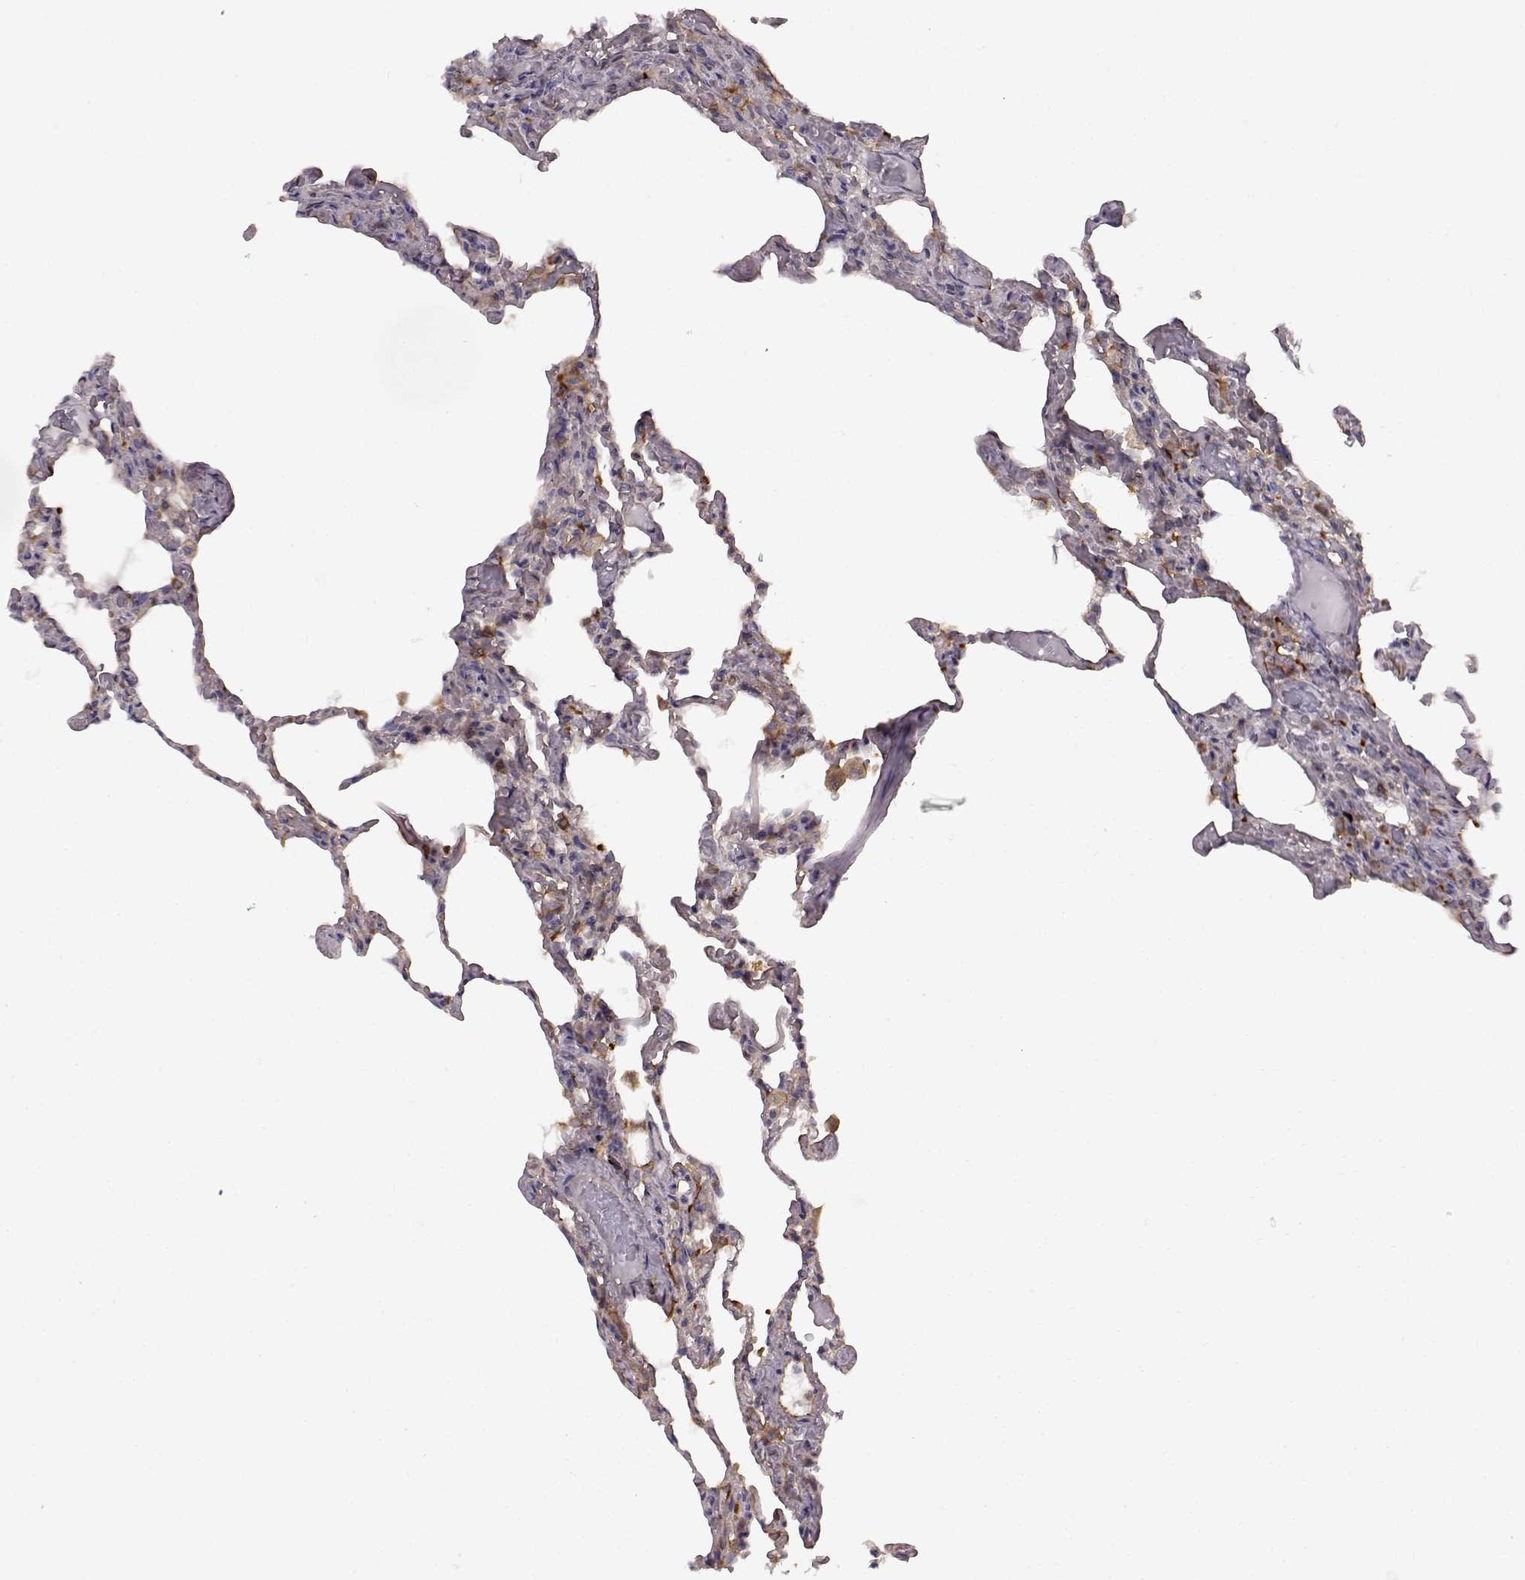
{"staining": {"intensity": "negative", "quantity": "none", "location": "none"}, "tissue": "lung", "cell_type": "Alveolar cells", "image_type": "normal", "snomed": [{"axis": "morphology", "description": "Normal tissue, NOS"}, {"axis": "topography", "description": "Lung"}], "caption": "The micrograph exhibits no significant staining in alveolar cells of lung. (Brightfield microscopy of DAB (3,3'-diaminobenzidine) immunohistochemistry at high magnification).", "gene": "RABGAP1", "patient": {"sex": "female", "age": 43}}